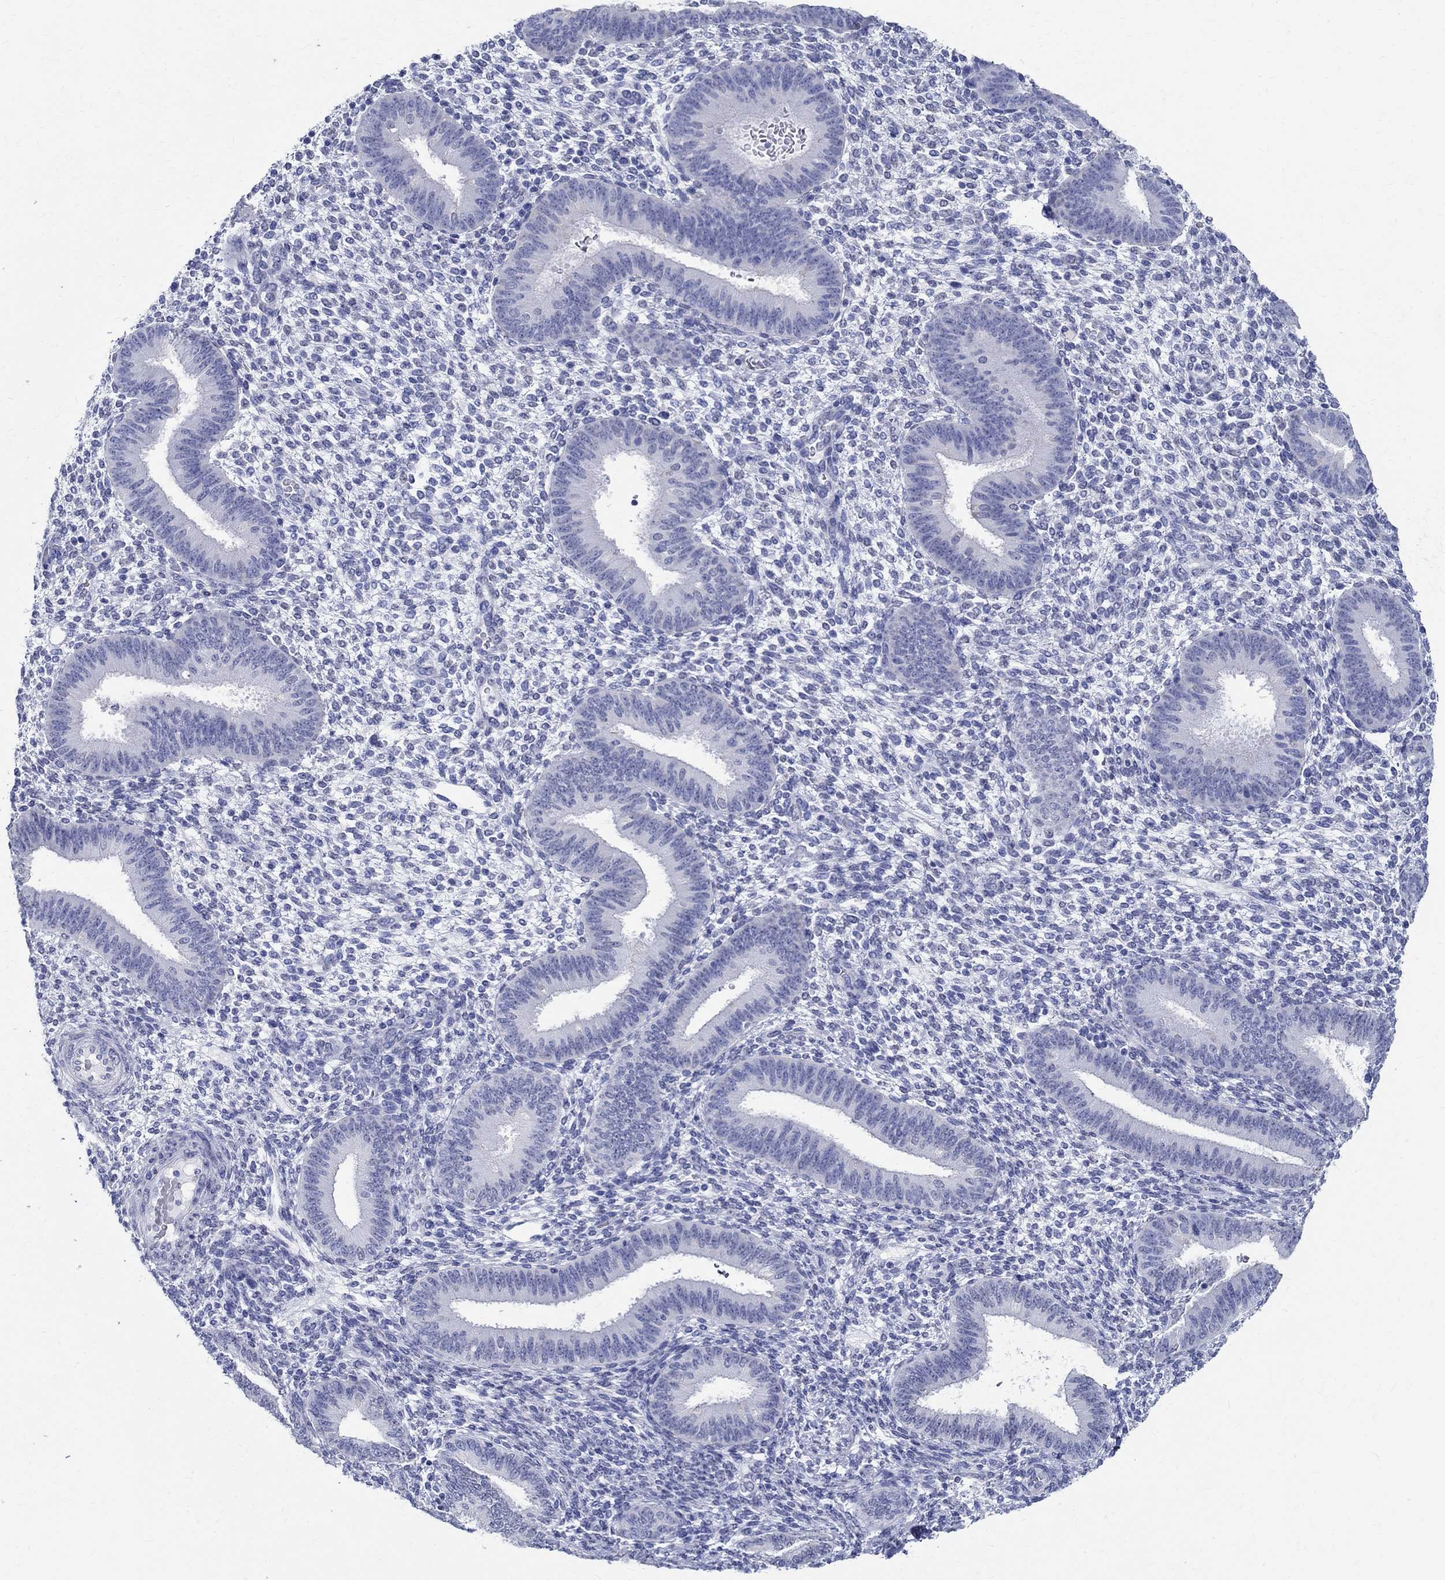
{"staining": {"intensity": "negative", "quantity": "none", "location": "none"}, "tissue": "endometrium", "cell_type": "Cells in endometrial stroma", "image_type": "normal", "snomed": [{"axis": "morphology", "description": "Normal tissue, NOS"}, {"axis": "topography", "description": "Endometrium"}], "caption": "Photomicrograph shows no protein staining in cells in endometrial stroma of benign endometrium.", "gene": "TSPAN16", "patient": {"sex": "female", "age": 39}}